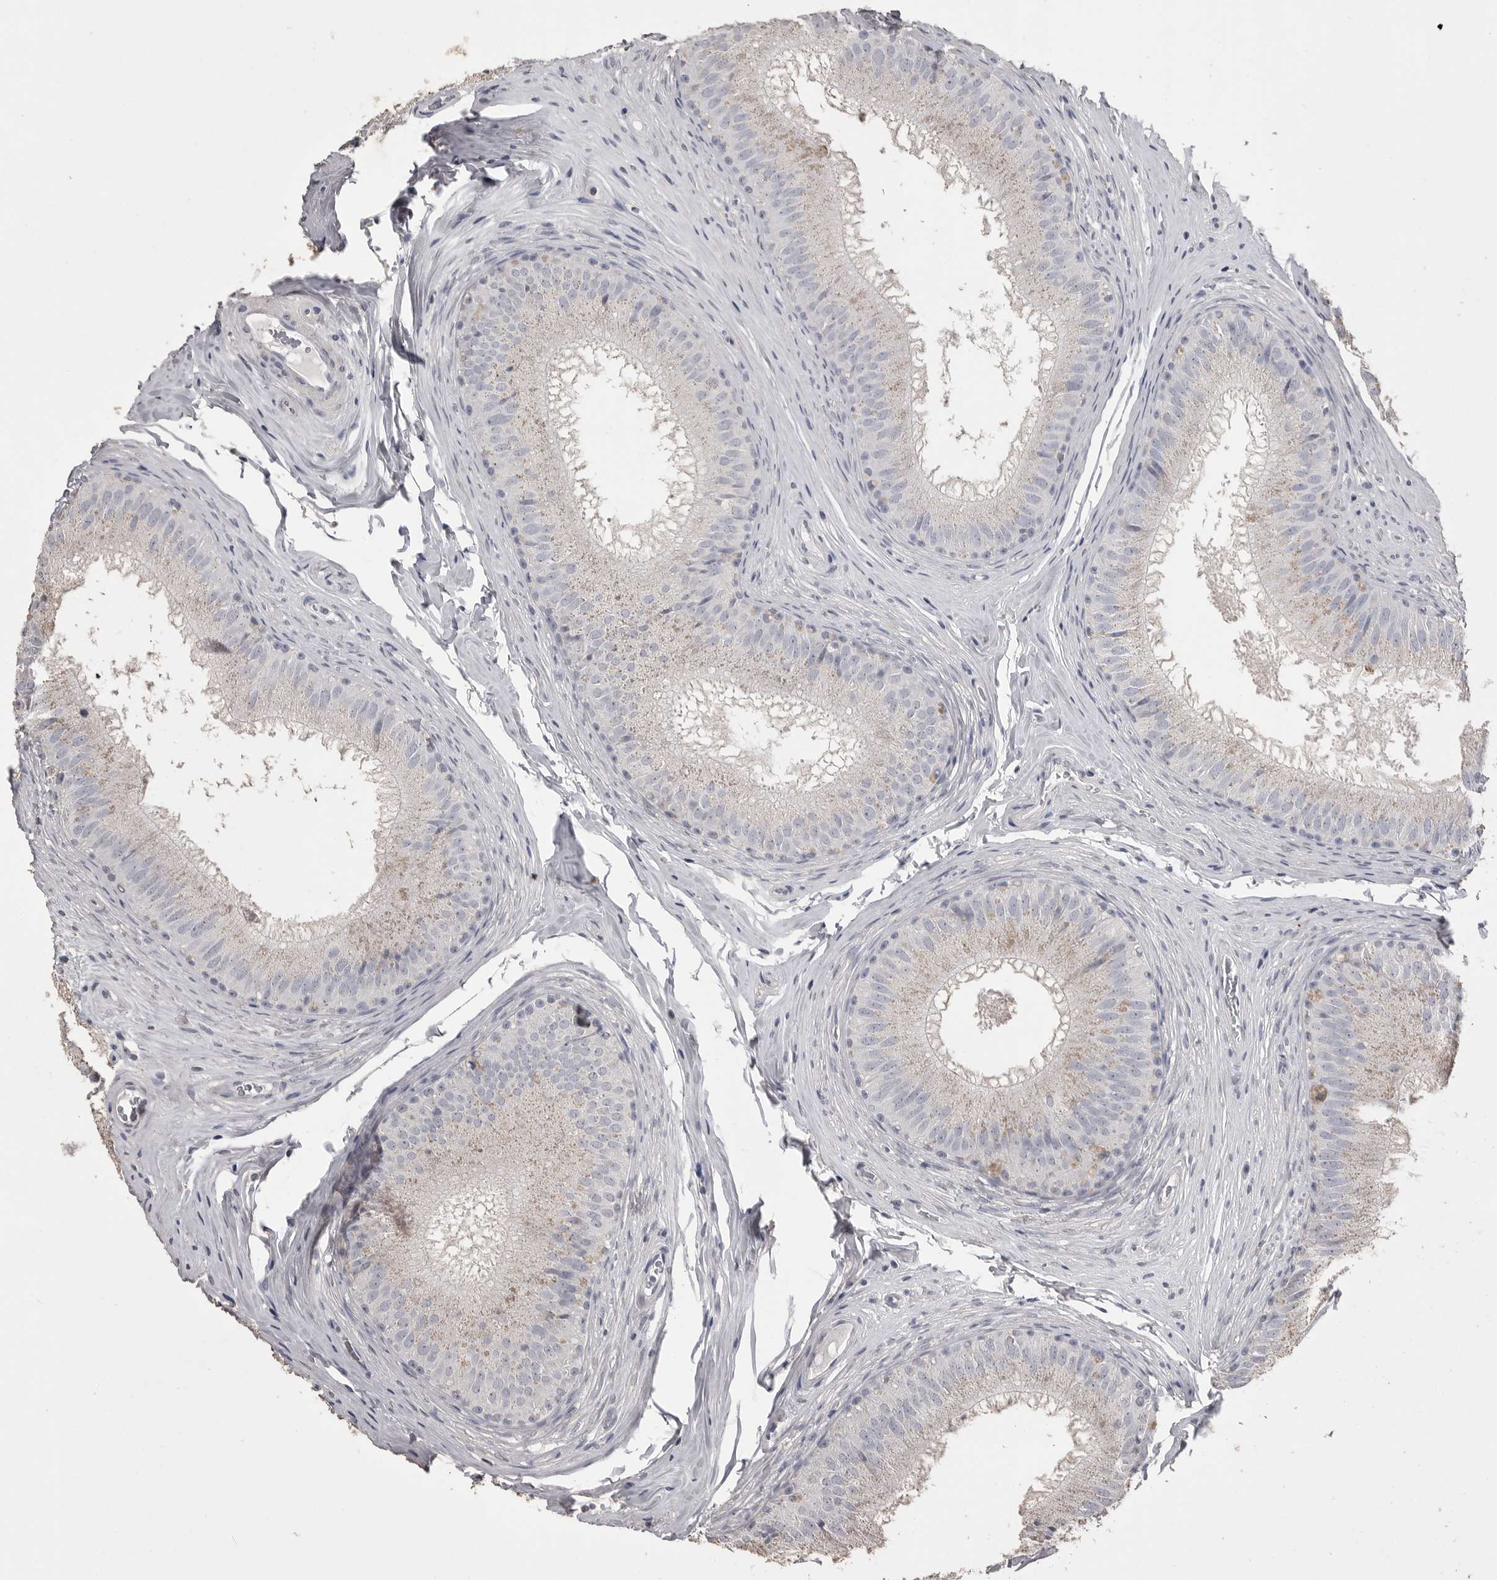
{"staining": {"intensity": "weak", "quantity": "<25%", "location": "cytoplasmic/membranous"}, "tissue": "epididymis", "cell_type": "Glandular cells", "image_type": "normal", "snomed": [{"axis": "morphology", "description": "Normal tissue, NOS"}, {"axis": "topography", "description": "Epididymis"}], "caption": "Immunohistochemistry (IHC) micrograph of unremarkable epididymis: human epididymis stained with DAB (3,3'-diaminobenzidine) demonstrates no significant protein staining in glandular cells. (Stains: DAB IHC with hematoxylin counter stain, Microscopy: brightfield microscopy at high magnification).", "gene": "MMP7", "patient": {"sex": "male", "age": 32}}